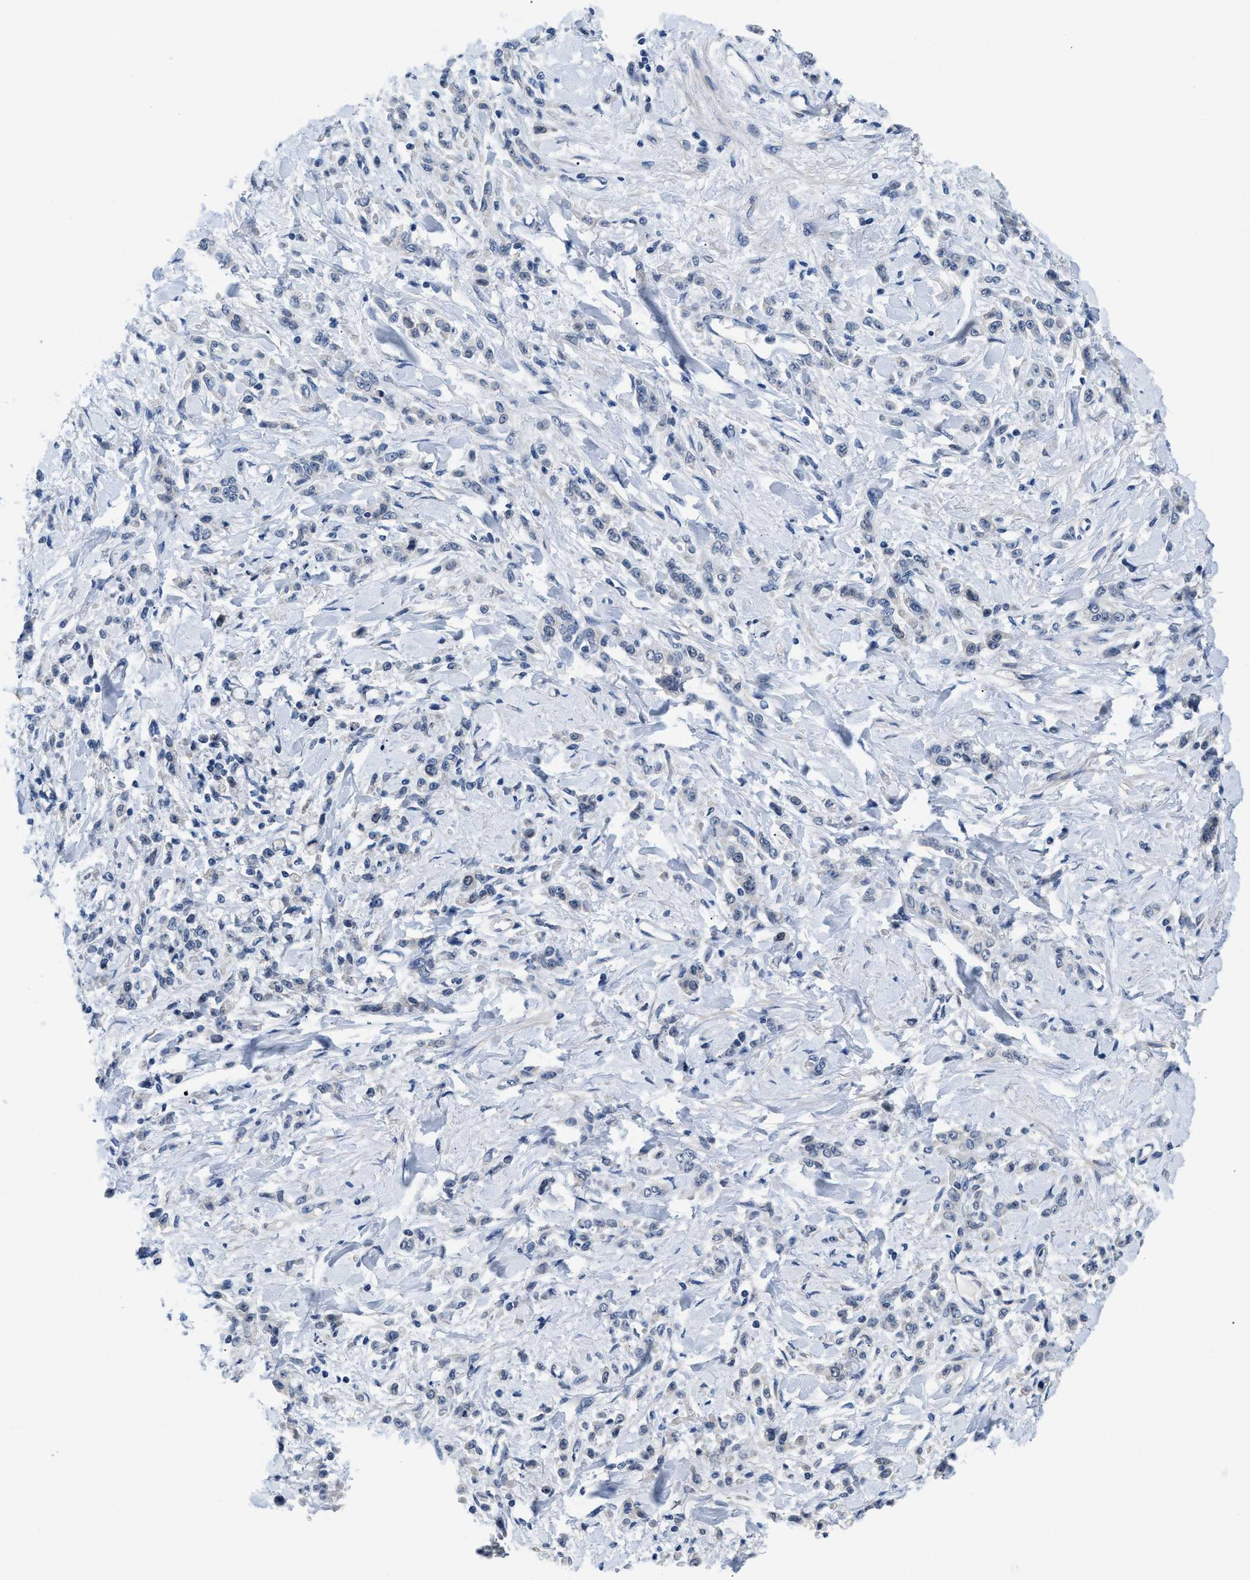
{"staining": {"intensity": "negative", "quantity": "none", "location": "none"}, "tissue": "stomach cancer", "cell_type": "Tumor cells", "image_type": "cancer", "snomed": [{"axis": "morphology", "description": "Normal tissue, NOS"}, {"axis": "morphology", "description": "Adenocarcinoma, NOS"}, {"axis": "topography", "description": "Stomach"}], "caption": "Tumor cells are negative for brown protein staining in stomach cancer (adenocarcinoma).", "gene": "CLGN", "patient": {"sex": "male", "age": 82}}